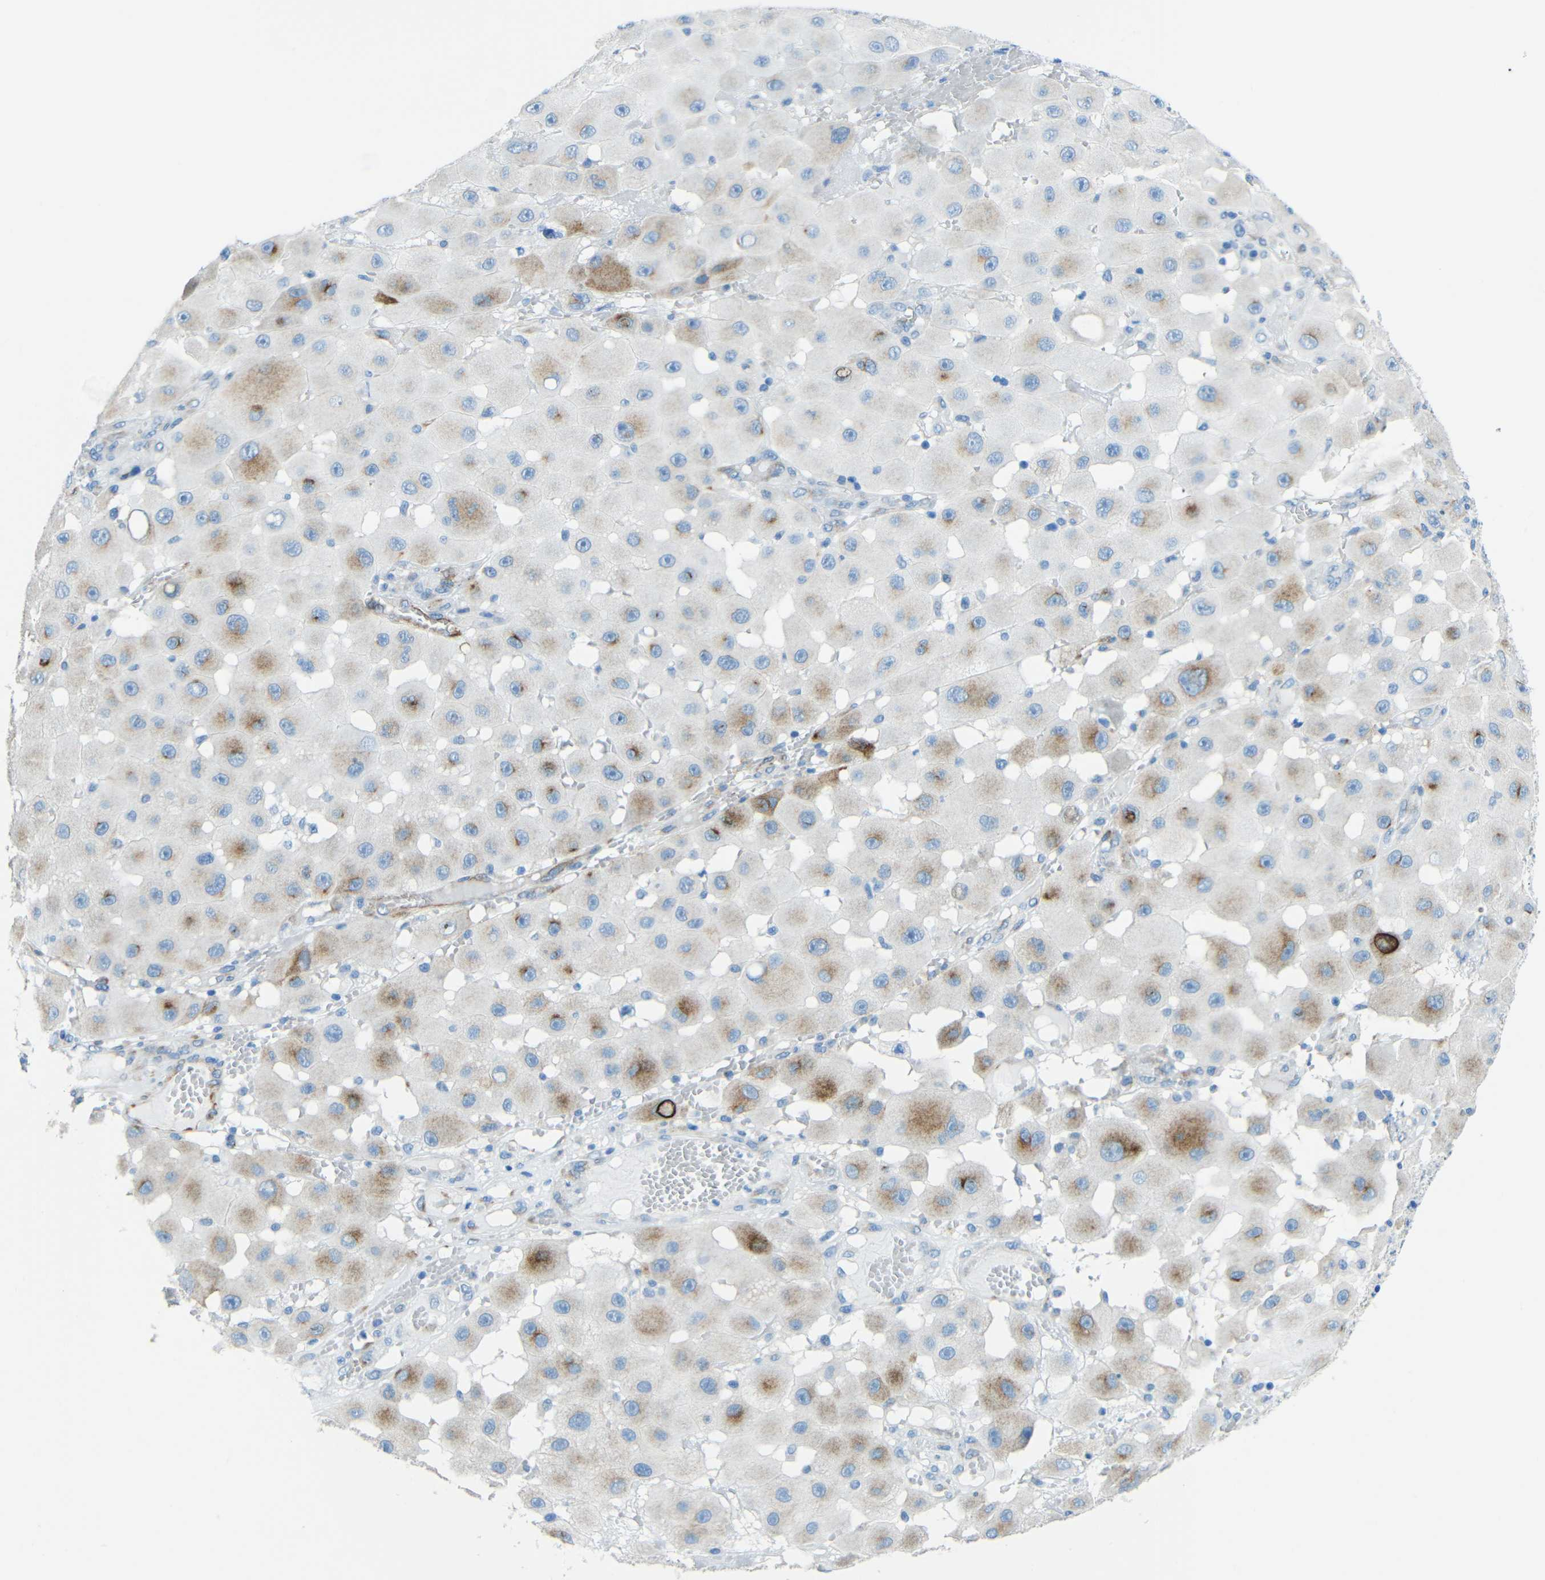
{"staining": {"intensity": "moderate", "quantity": "<25%", "location": "cytoplasmic/membranous"}, "tissue": "melanoma", "cell_type": "Tumor cells", "image_type": "cancer", "snomed": [{"axis": "morphology", "description": "Malignant melanoma, NOS"}, {"axis": "topography", "description": "Skin"}], "caption": "Malignant melanoma stained with a brown dye demonstrates moderate cytoplasmic/membranous positive positivity in approximately <25% of tumor cells.", "gene": "TUBB4B", "patient": {"sex": "female", "age": 81}}